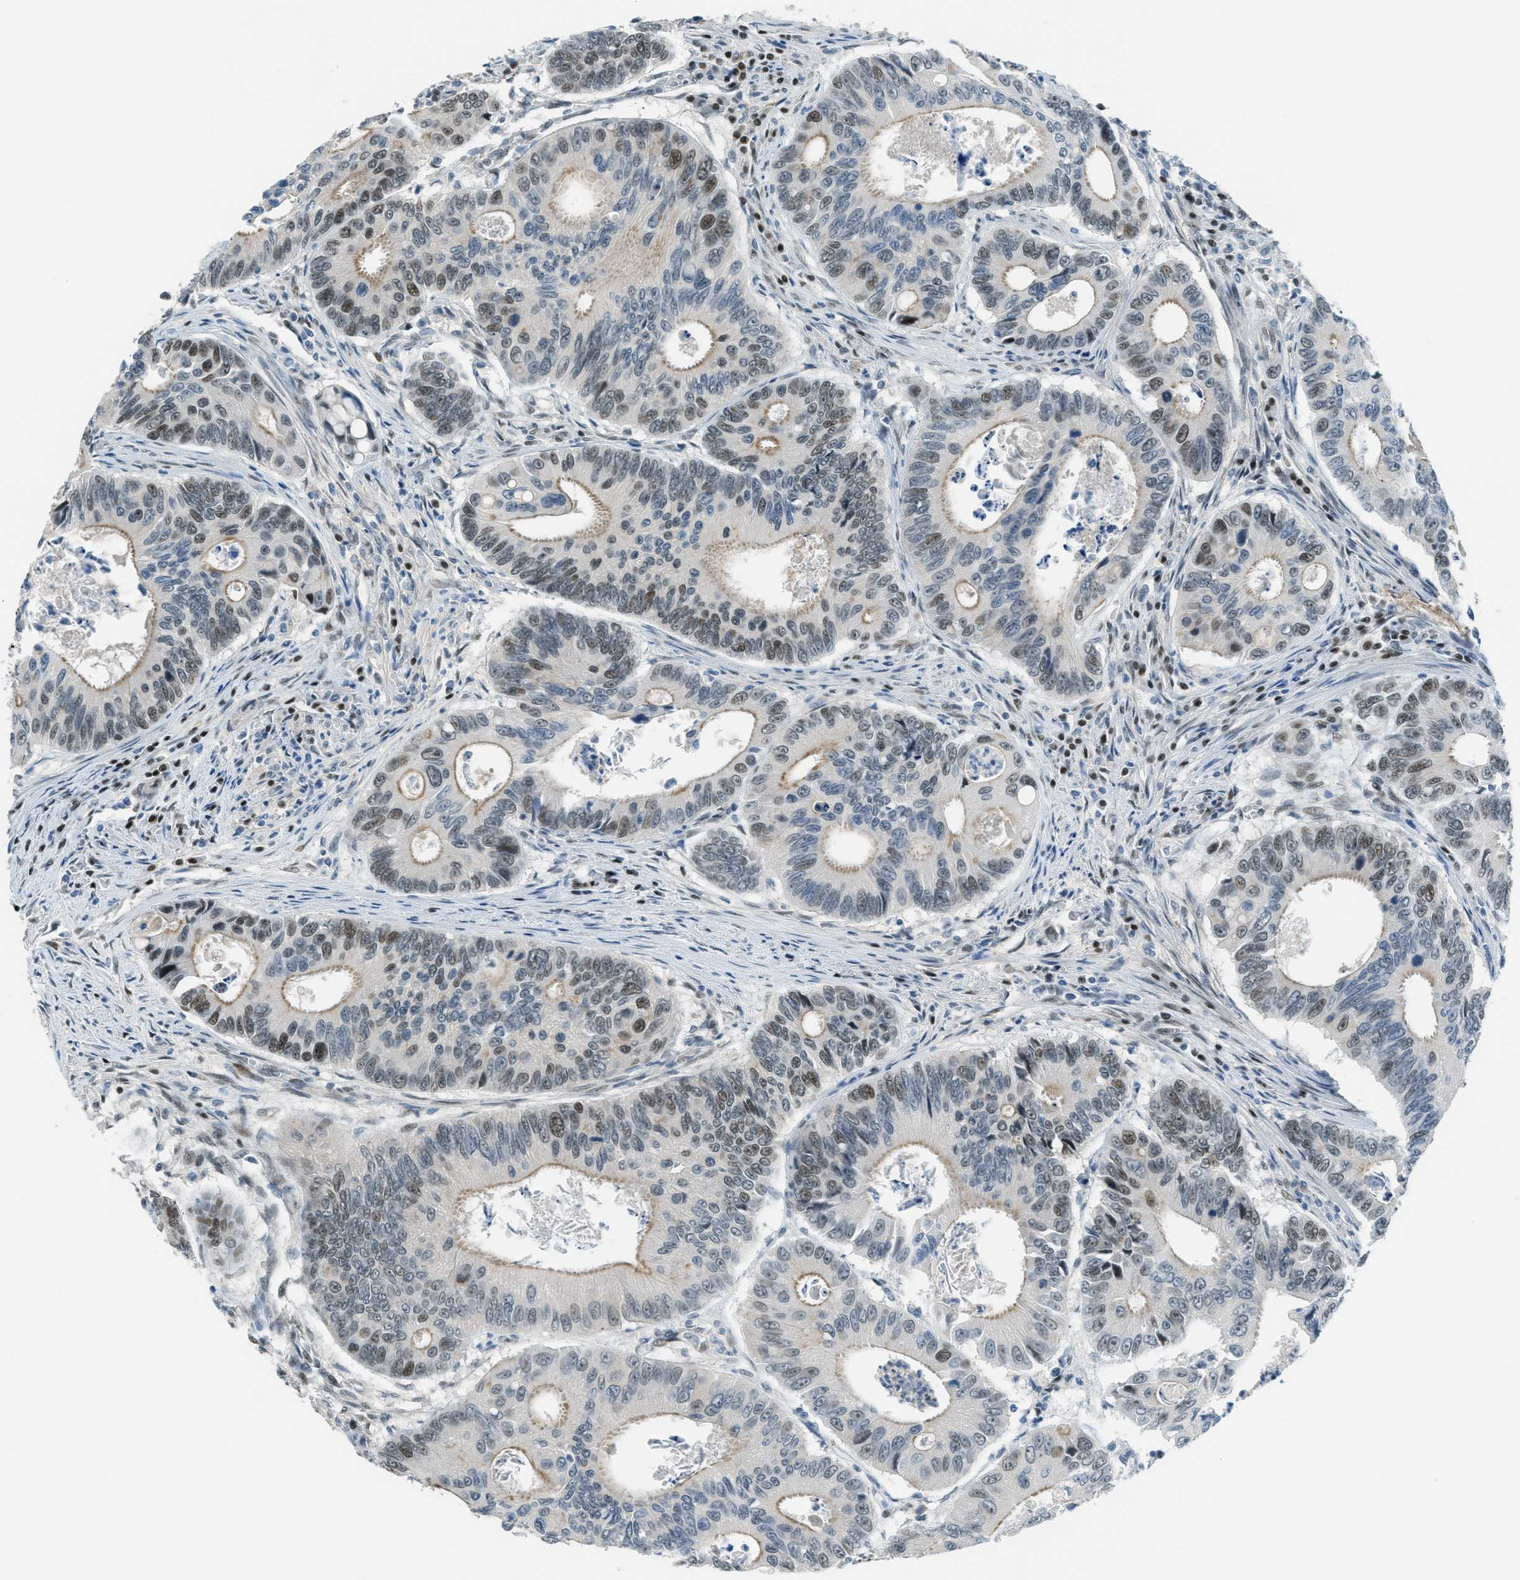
{"staining": {"intensity": "moderate", "quantity": "25%-75%", "location": "nuclear"}, "tissue": "colorectal cancer", "cell_type": "Tumor cells", "image_type": "cancer", "snomed": [{"axis": "morphology", "description": "Inflammation, NOS"}, {"axis": "morphology", "description": "Adenocarcinoma, NOS"}, {"axis": "topography", "description": "Colon"}], "caption": "Brown immunohistochemical staining in adenocarcinoma (colorectal) shows moderate nuclear expression in about 25%-75% of tumor cells.", "gene": "TCF3", "patient": {"sex": "male", "age": 72}}